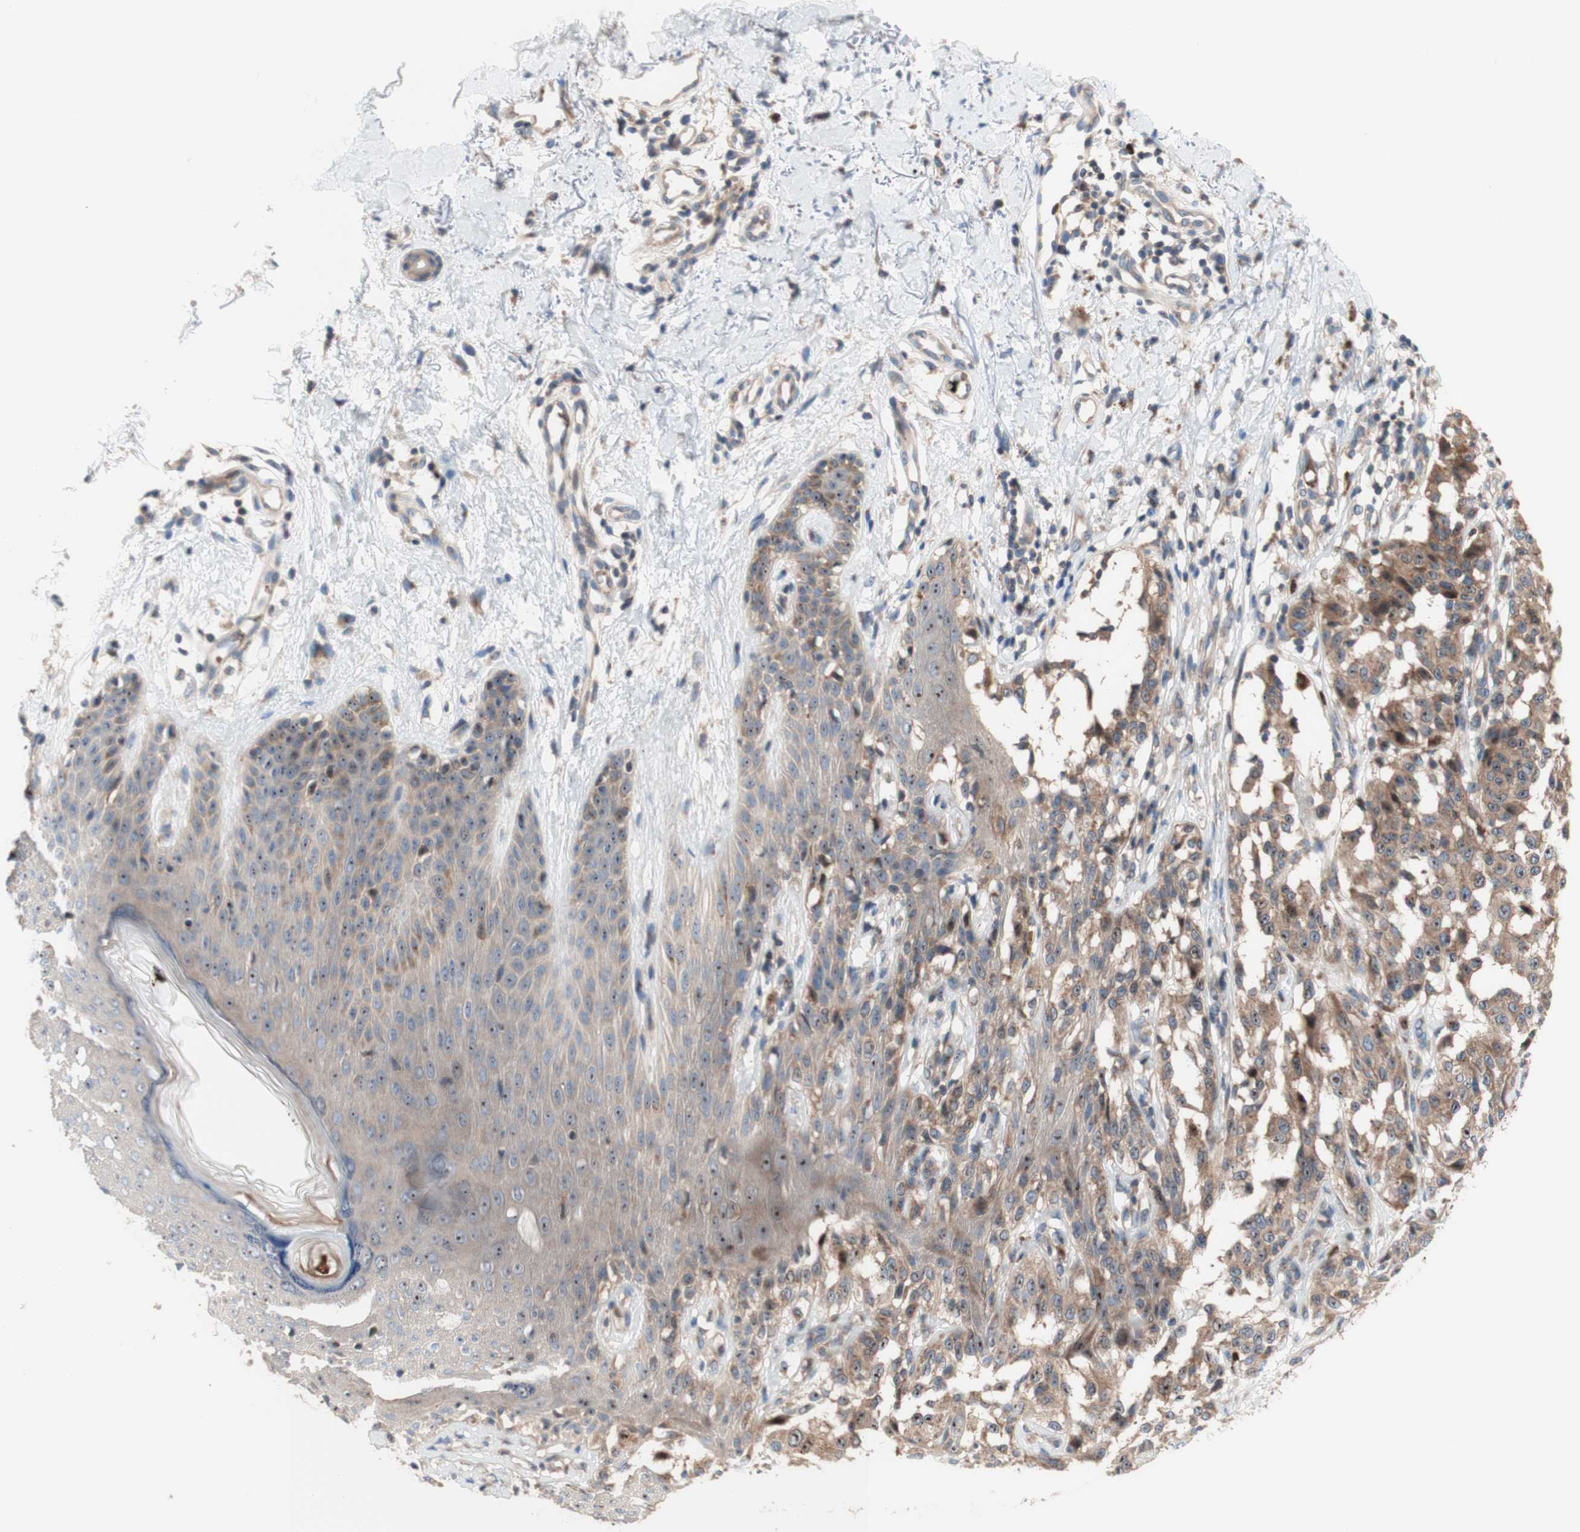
{"staining": {"intensity": "moderate", "quantity": ">75%", "location": "cytoplasmic/membranous,nuclear"}, "tissue": "melanoma", "cell_type": "Tumor cells", "image_type": "cancer", "snomed": [{"axis": "morphology", "description": "Malignant melanoma, NOS"}, {"axis": "topography", "description": "Skin"}], "caption": "Protein analysis of malignant melanoma tissue displays moderate cytoplasmic/membranous and nuclear staining in approximately >75% of tumor cells.", "gene": "USP9X", "patient": {"sex": "female", "age": 46}}